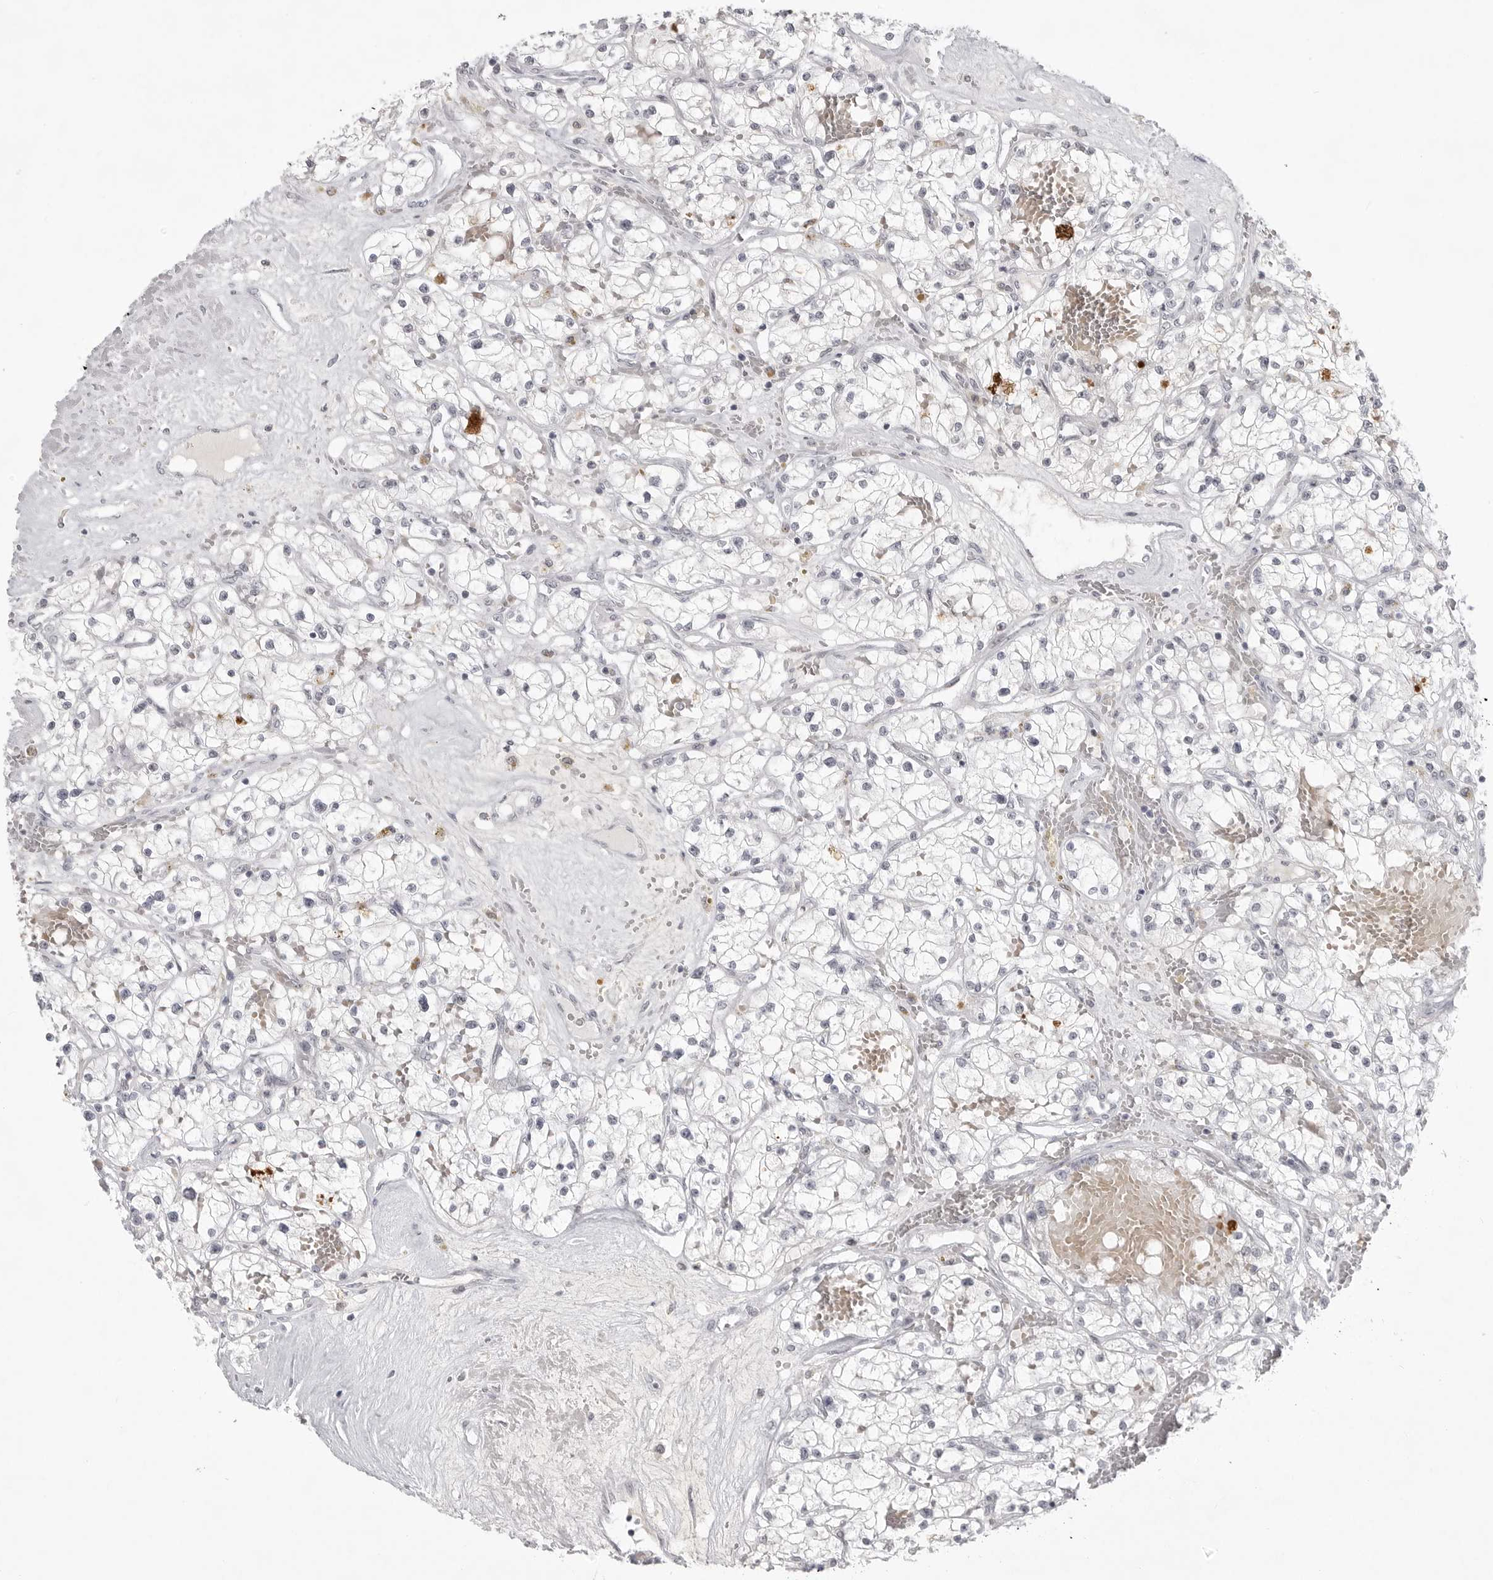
{"staining": {"intensity": "negative", "quantity": "none", "location": "none"}, "tissue": "renal cancer", "cell_type": "Tumor cells", "image_type": "cancer", "snomed": [{"axis": "morphology", "description": "Normal tissue, NOS"}, {"axis": "morphology", "description": "Adenocarcinoma, NOS"}, {"axis": "topography", "description": "Kidney"}], "caption": "An immunohistochemistry photomicrograph of adenocarcinoma (renal) is shown. There is no staining in tumor cells of adenocarcinoma (renal).", "gene": "TCTN3", "patient": {"sex": "male", "age": 68}}